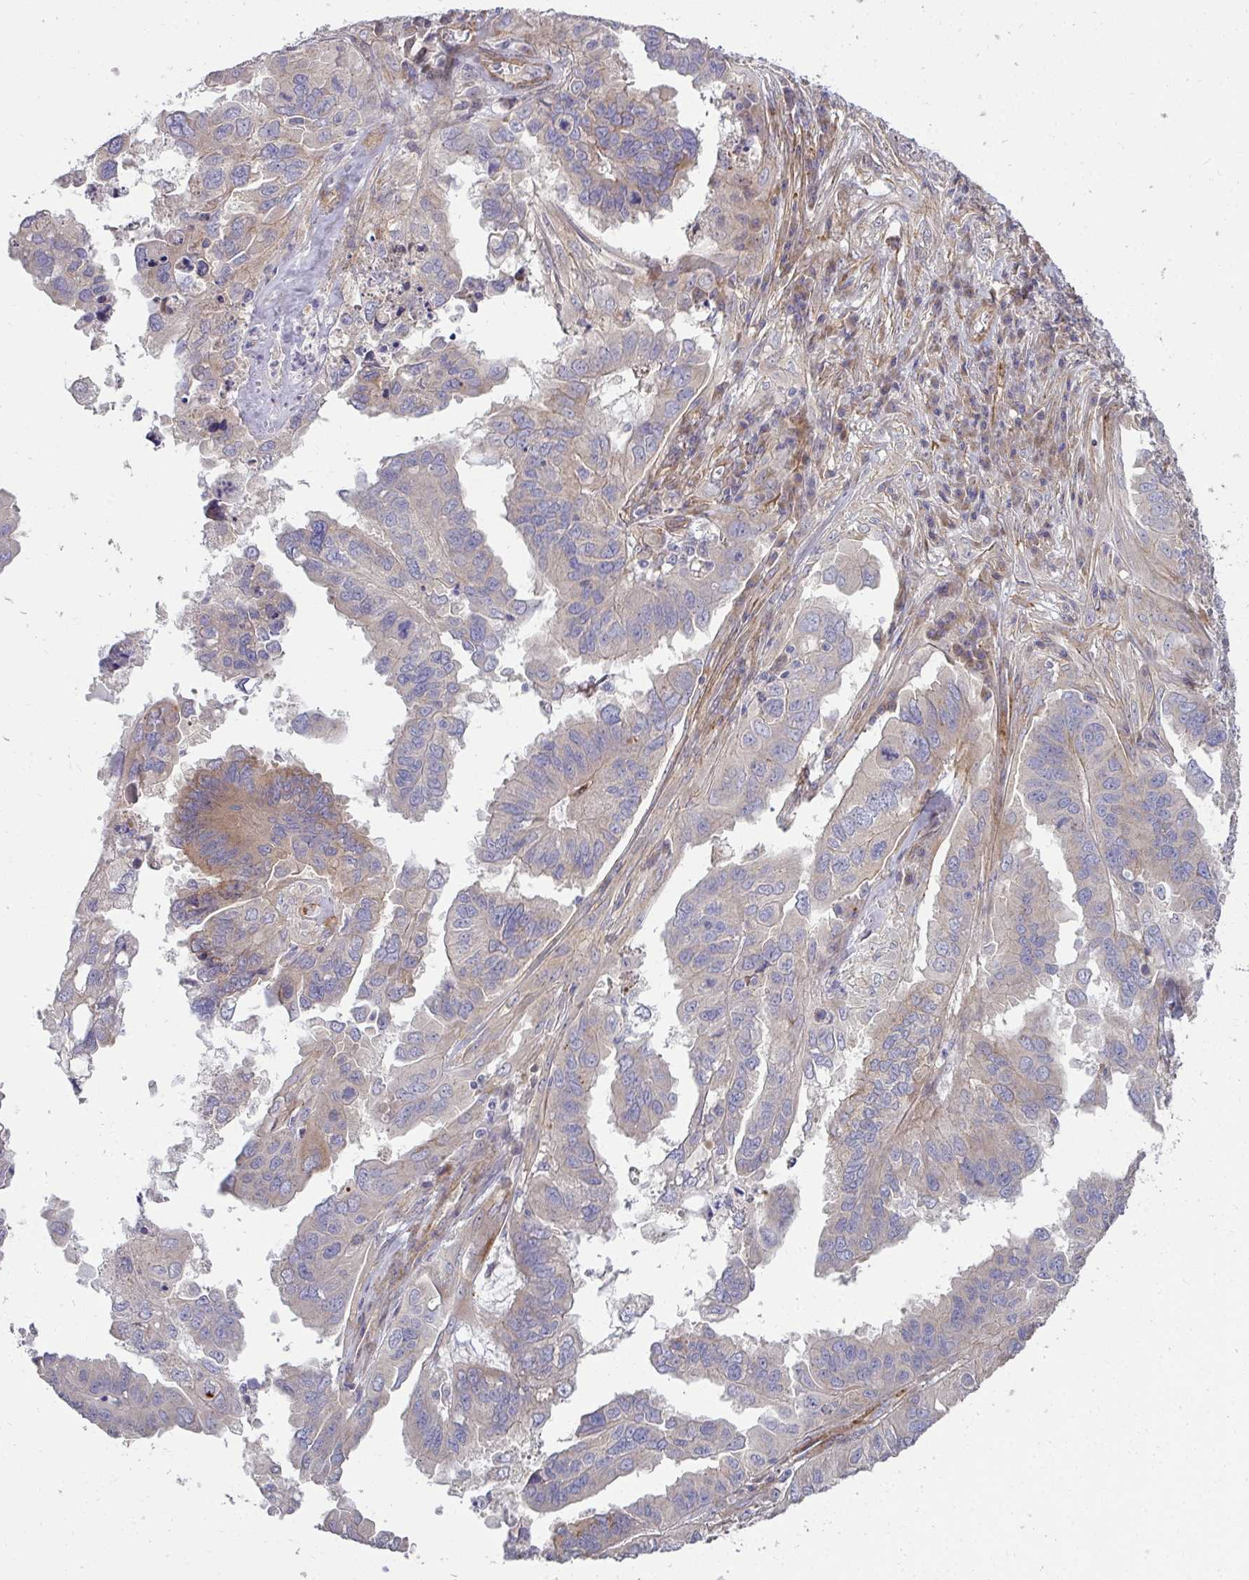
{"staining": {"intensity": "moderate", "quantity": "25%-75%", "location": "cytoplasmic/membranous"}, "tissue": "ovarian cancer", "cell_type": "Tumor cells", "image_type": "cancer", "snomed": [{"axis": "morphology", "description": "Cystadenocarcinoma, serous, NOS"}, {"axis": "topography", "description": "Ovary"}], "caption": "The photomicrograph exhibits immunohistochemical staining of ovarian cancer (serous cystadenocarcinoma). There is moderate cytoplasmic/membranous staining is appreciated in about 25%-75% of tumor cells.", "gene": "SH2D1B", "patient": {"sex": "female", "age": 79}}